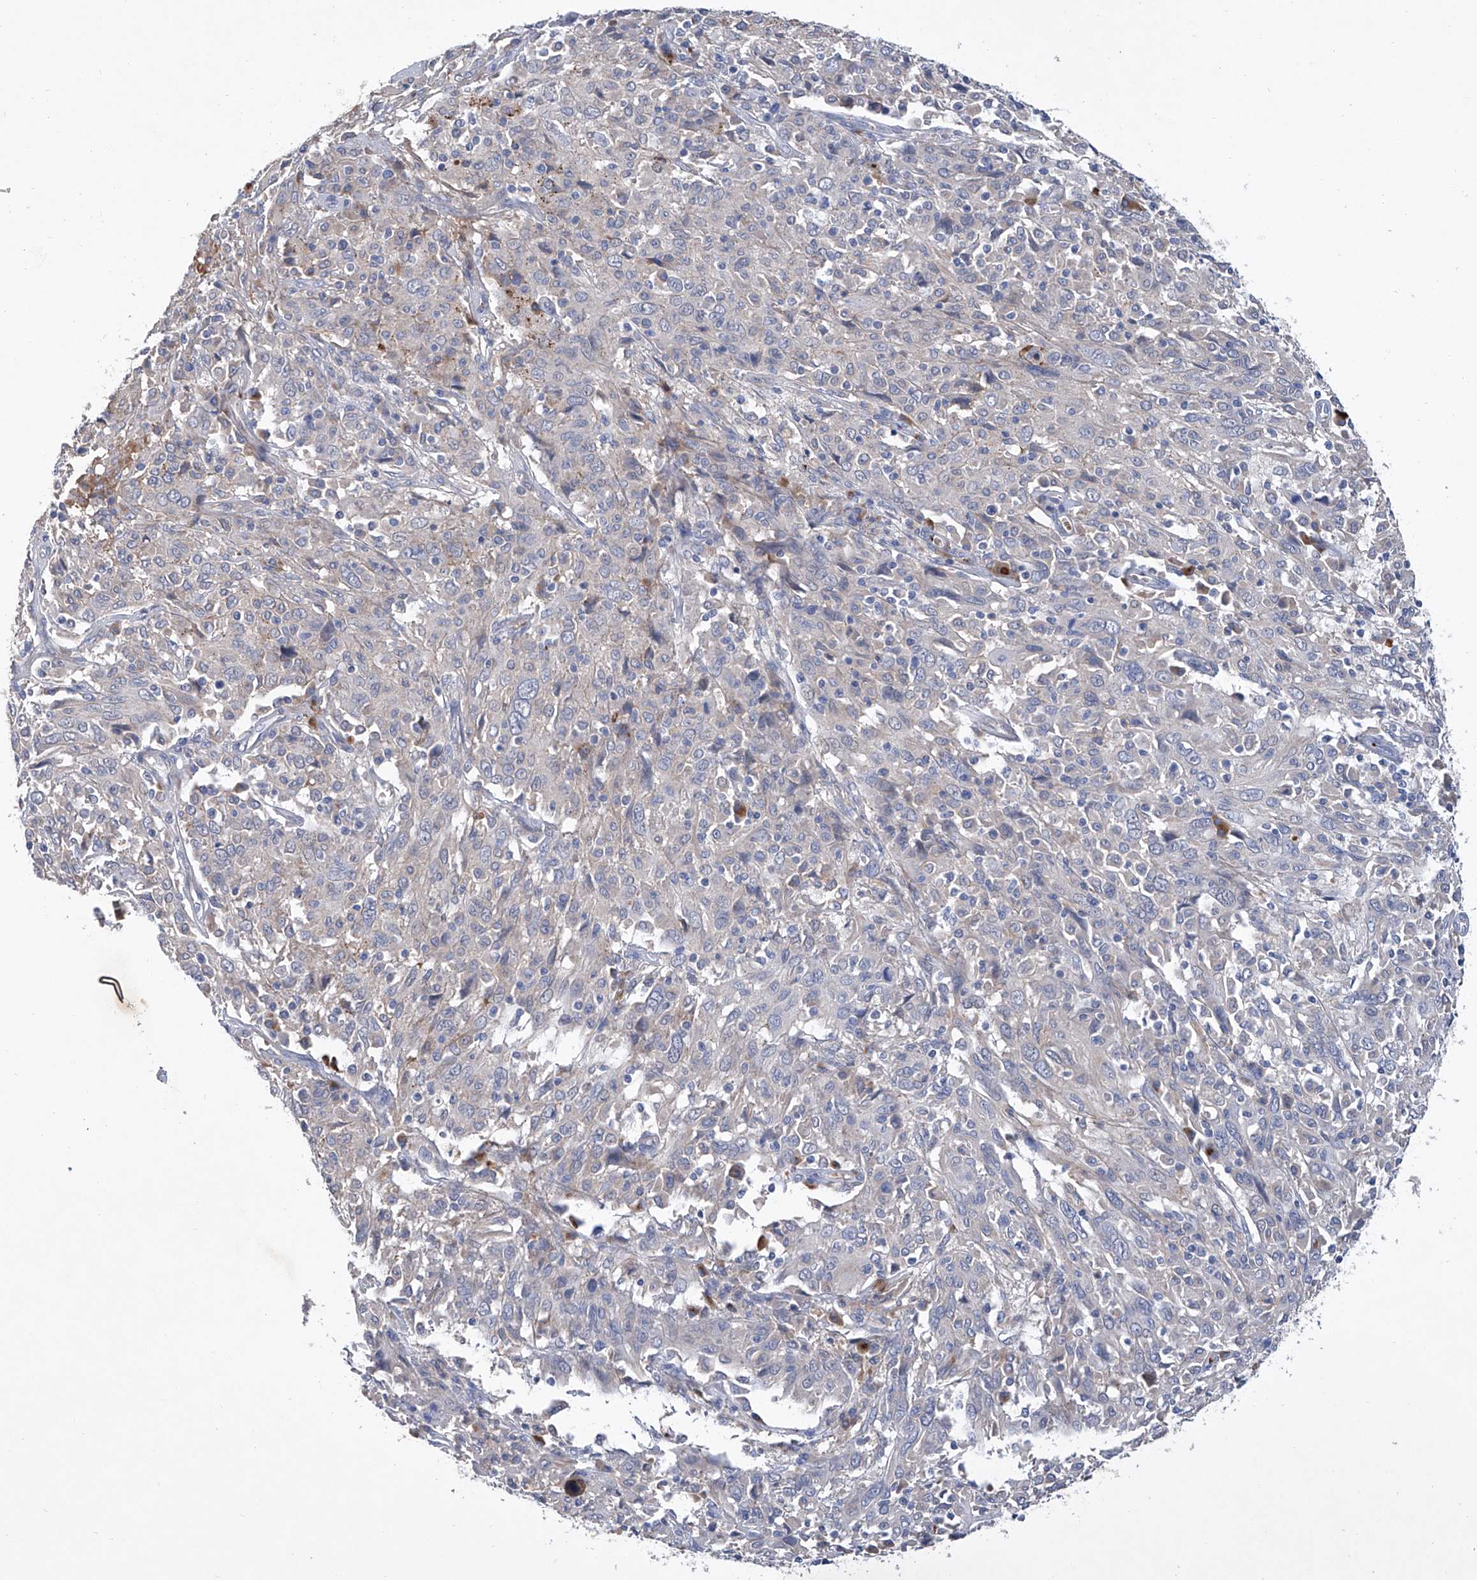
{"staining": {"intensity": "negative", "quantity": "none", "location": "none"}, "tissue": "cervical cancer", "cell_type": "Tumor cells", "image_type": "cancer", "snomed": [{"axis": "morphology", "description": "Squamous cell carcinoma, NOS"}, {"axis": "topography", "description": "Cervix"}], "caption": "The micrograph demonstrates no significant positivity in tumor cells of squamous cell carcinoma (cervical).", "gene": "GPT", "patient": {"sex": "female", "age": 46}}